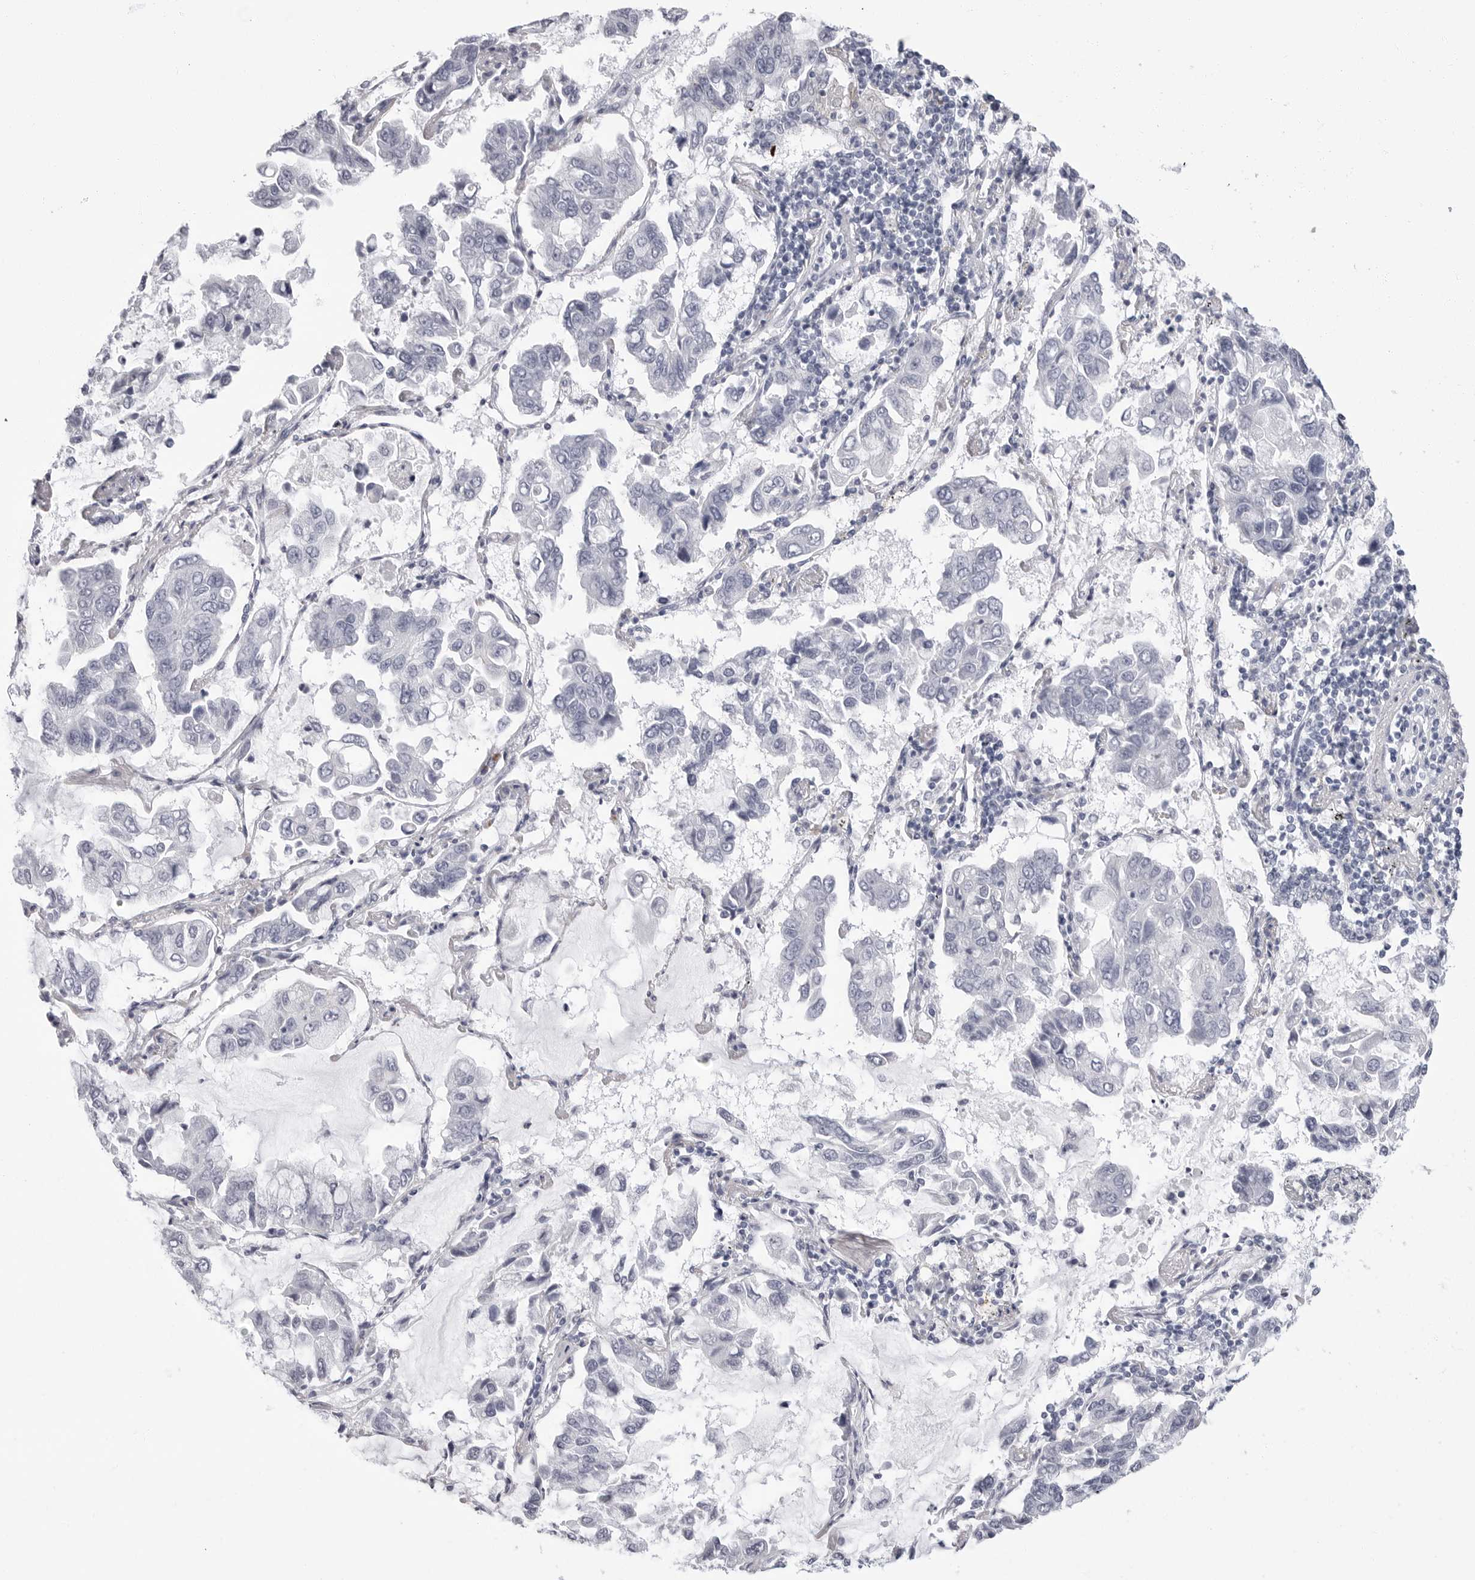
{"staining": {"intensity": "negative", "quantity": "none", "location": "none"}, "tissue": "lung cancer", "cell_type": "Tumor cells", "image_type": "cancer", "snomed": [{"axis": "morphology", "description": "Adenocarcinoma, NOS"}, {"axis": "topography", "description": "Lung"}], "caption": "The image reveals no staining of tumor cells in lung cancer.", "gene": "ERICH3", "patient": {"sex": "male", "age": 64}}